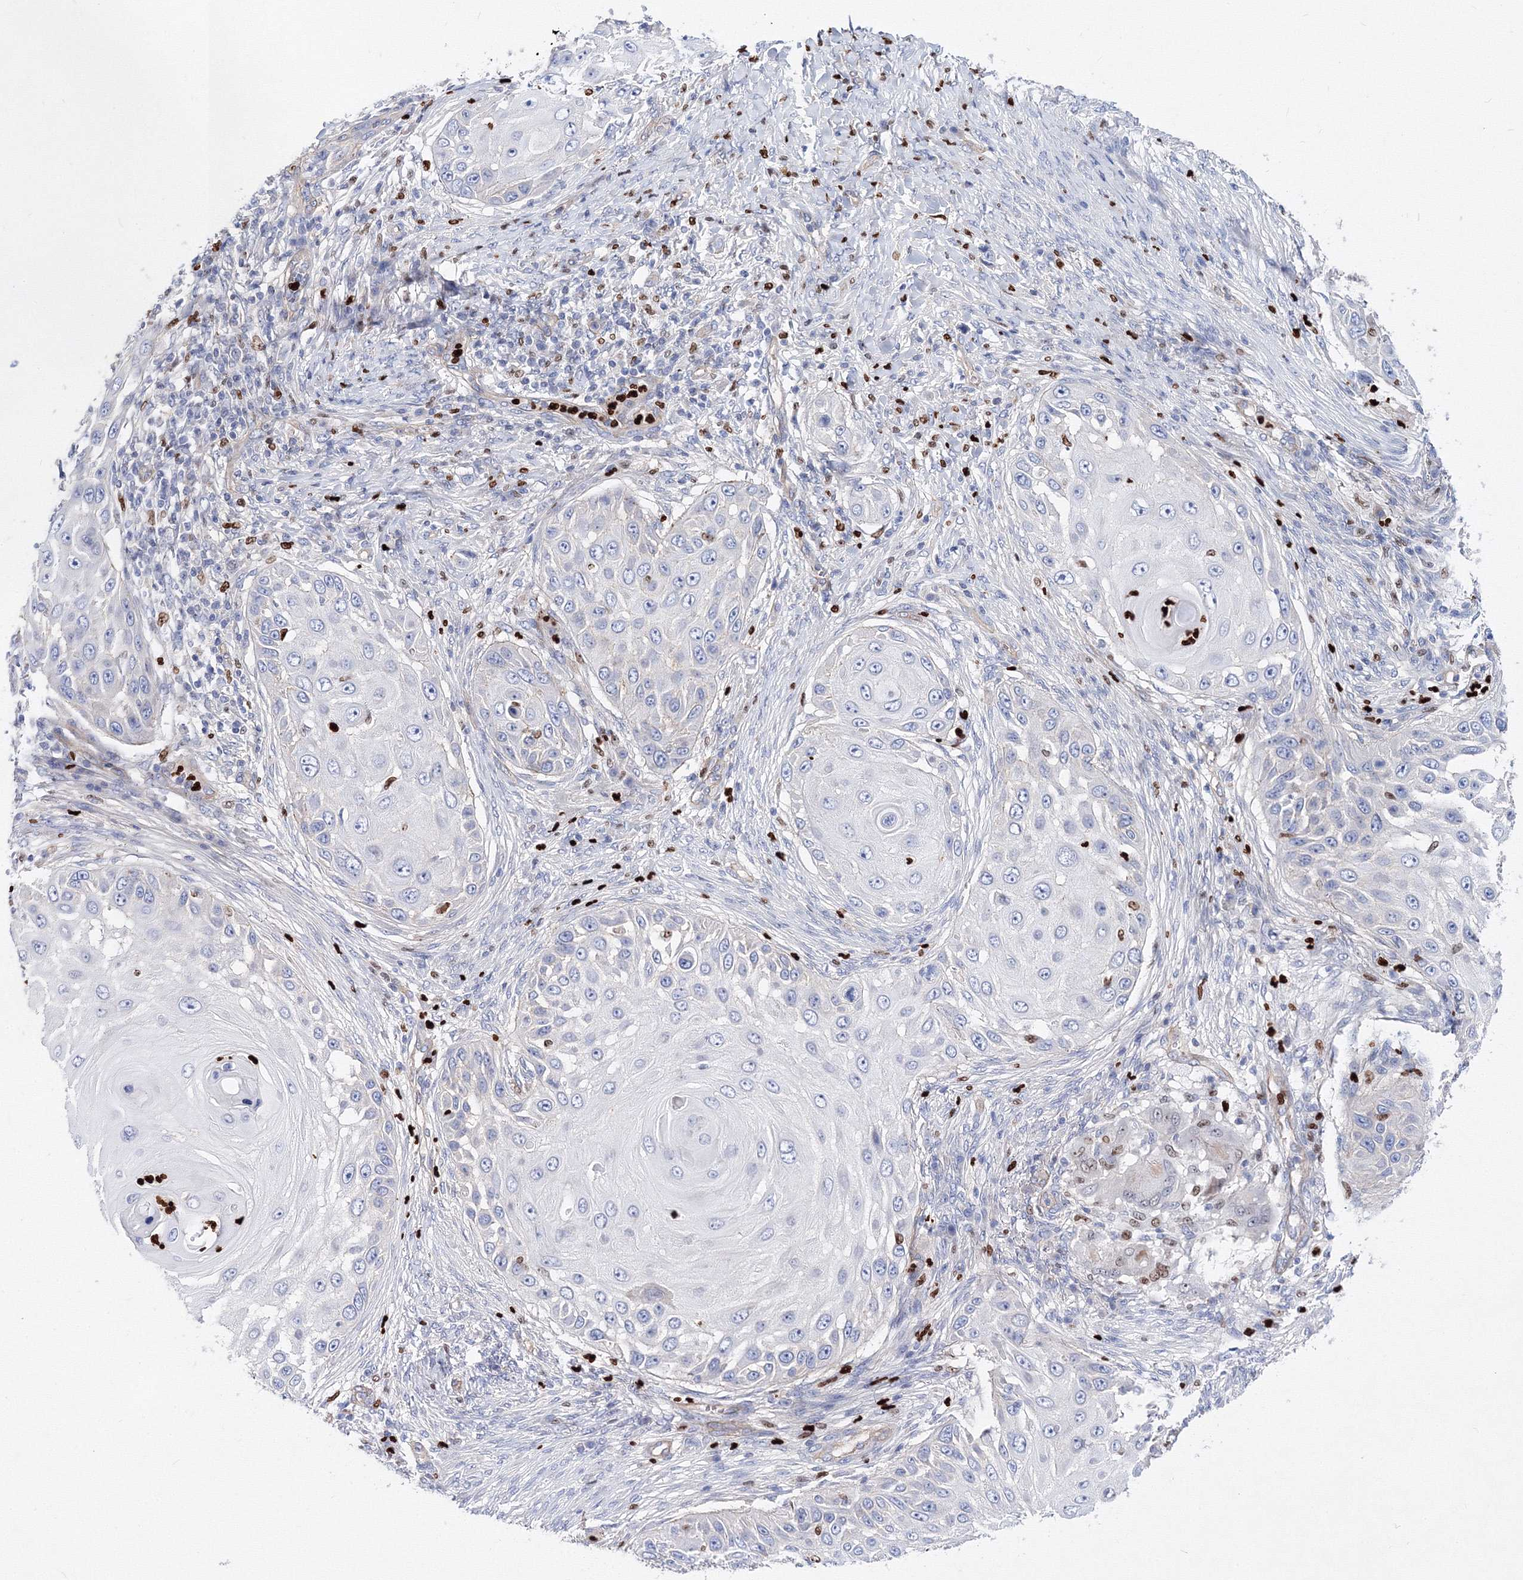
{"staining": {"intensity": "negative", "quantity": "none", "location": "none"}, "tissue": "skin cancer", "cell_type": "Tumor cells", "image_type": "cancer", "snomed": [{"axis": "morphology", "description": "Squamous cell carcinoma, NOS"}, {"axis": "topography", "description": "Skin"}], "caption": "The photomicrograph reveals no significant expression in tumor cells of skin cancer (squamous cell carcinoma). (DAB (3,3'-diaminobenzidine) immunohistochemistry visualized using brightfield microscopy, high magnification).", "gene": "C11orf52", "patient": {"sex": "female", "age": 44}}